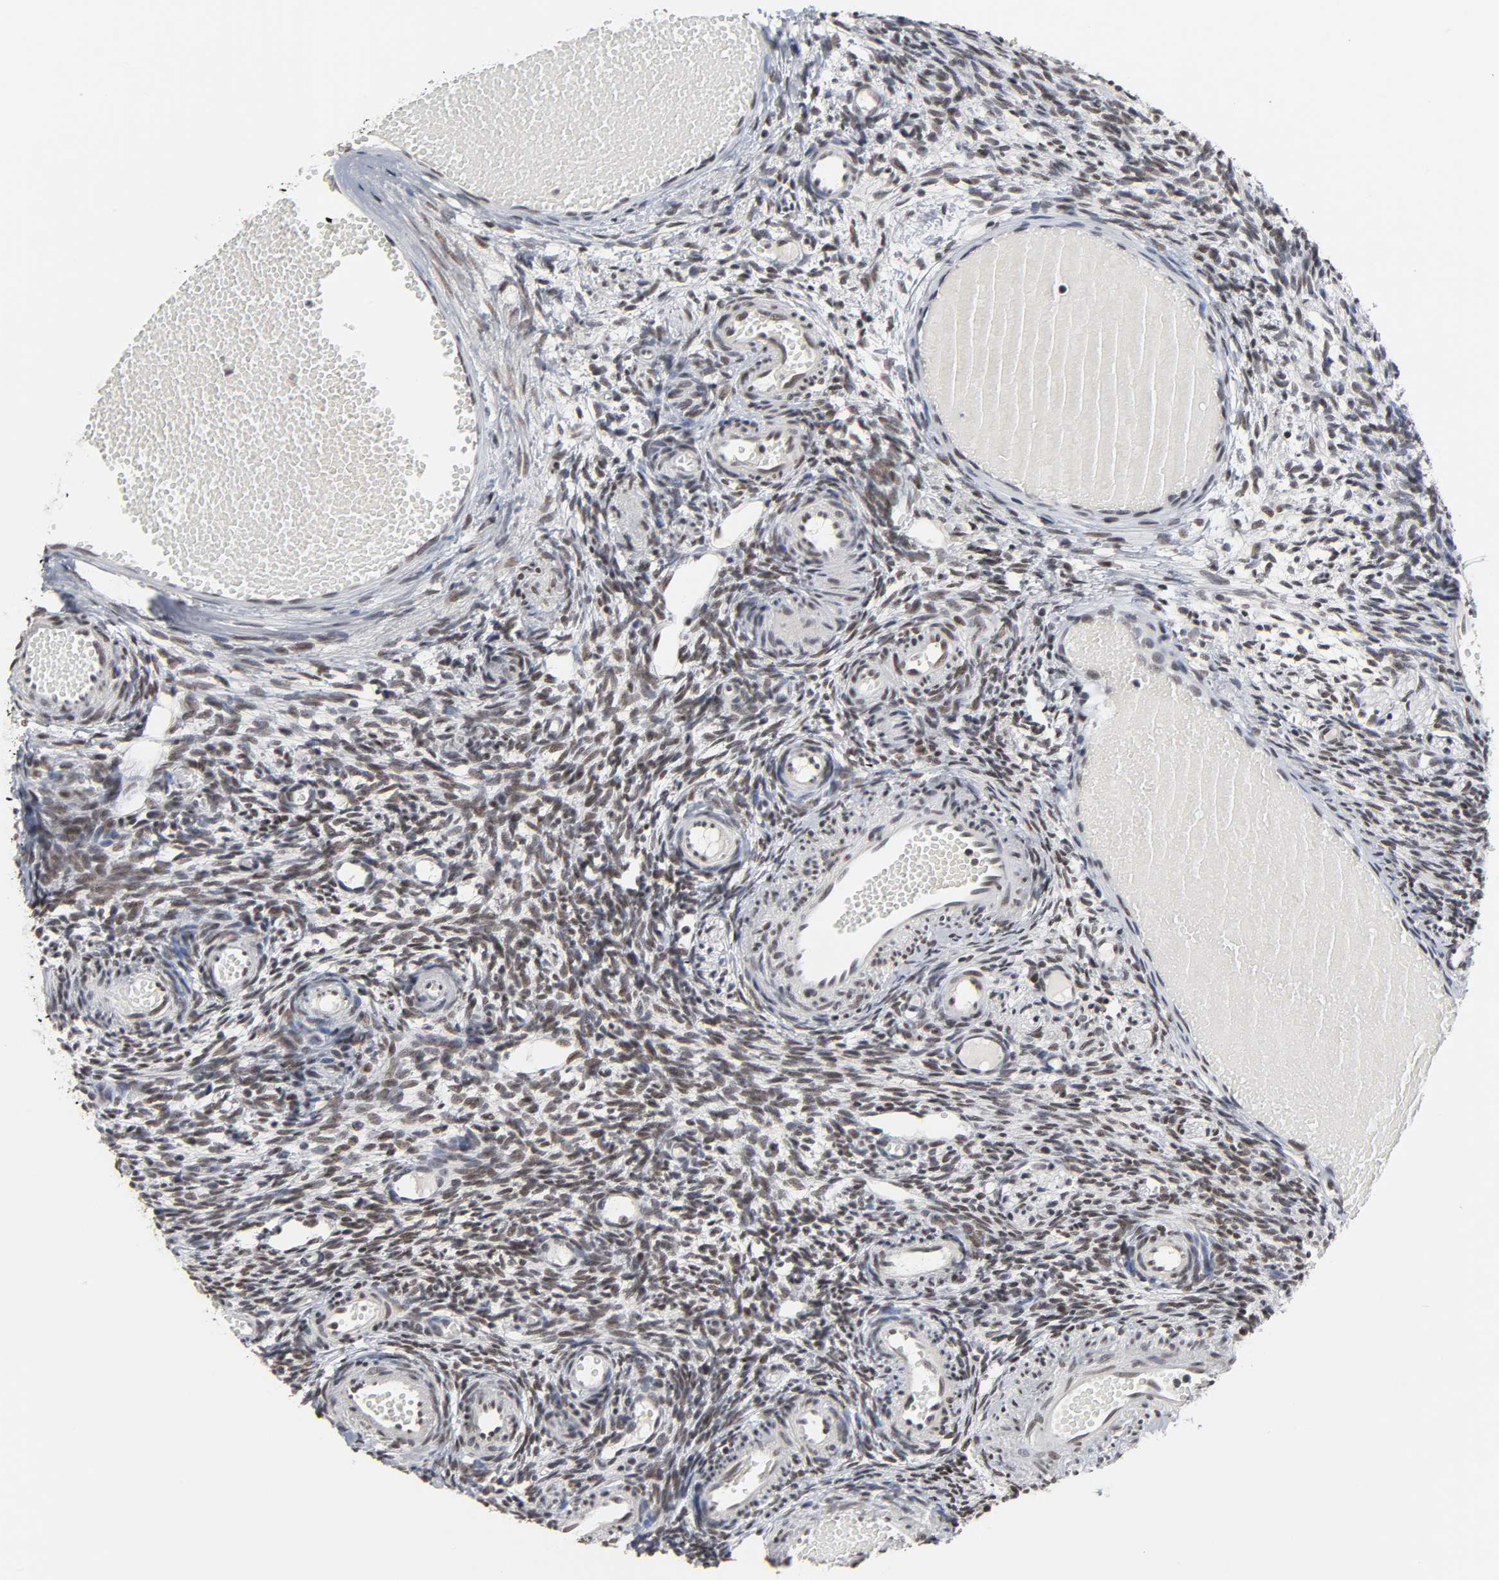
{"staining": {"intensity": "moderate", "quantity": "25%-75%", "location": "nuclear"}, "tissue": "ovary", "cell_type": "Ovarian stroma cells", "image_type": "normal", "snomed": [{"axis": "morphology", "description": "Normal tissue, NOS"}, {"axis": "topography", "description": "Ovary"}], "caption": "Ovarian stroma cells reveal moderate nuclear positivity in approximately 25%-75% of cells in benign ovary.", "gene": "TRIM33", "patient": {"sex": "female", "age": 35}}